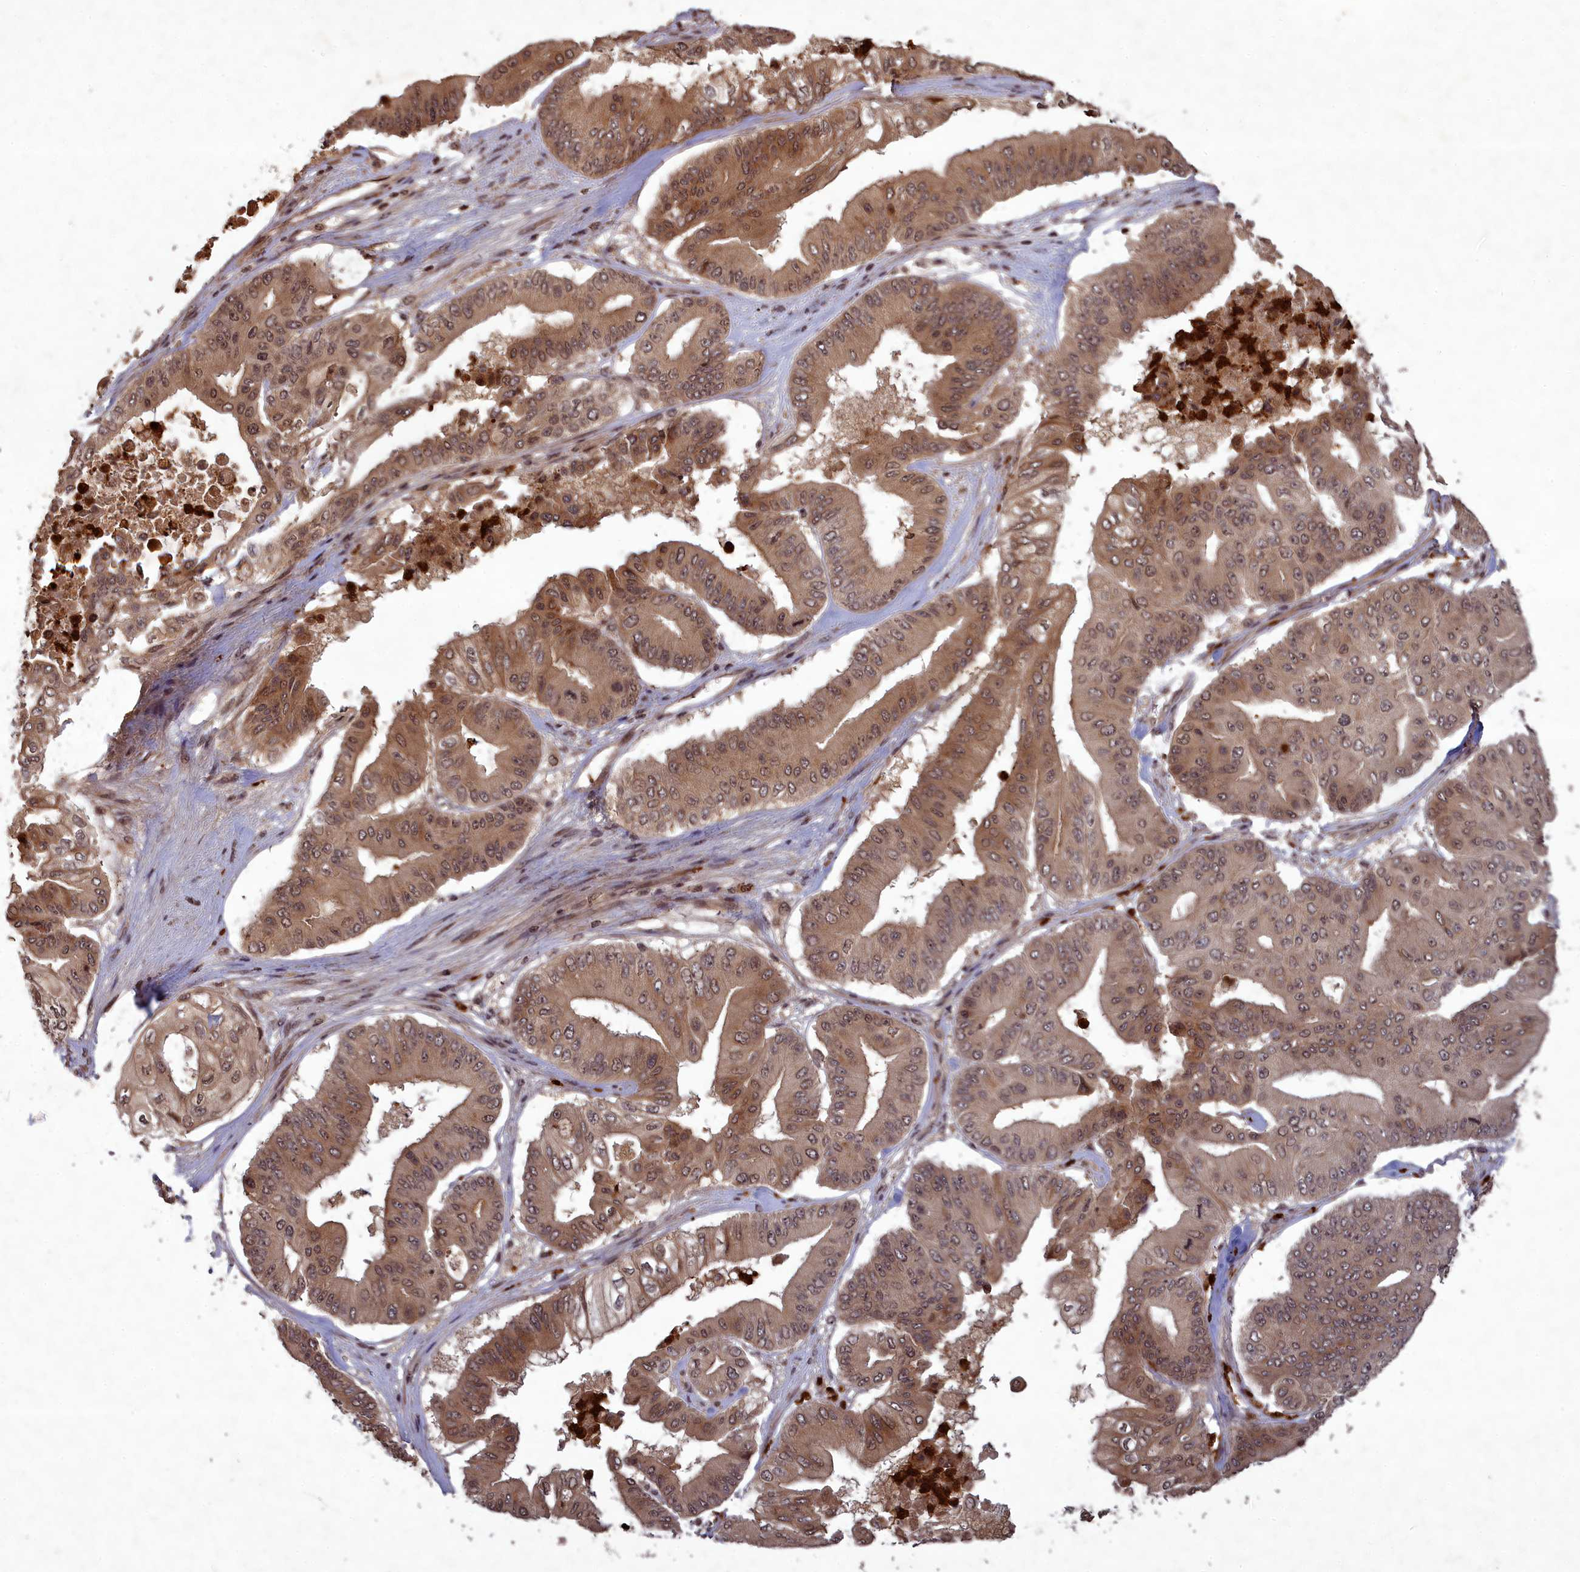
{"staining": {"intensity": "moderate", "quantity": ">75%", "location": "cytoplasmic/membranous,nuclear"}, "tissue": "pancreatic cancer", "cell_type": "Tumor cells", "image_type": "cancer", "snomed": [{"axis": "morphology", "description": "Adenocarcinoma, NOS"}, {"axis": "topography", "description": "Pancreas"}], "caption": "This is an image of immunohistochemistry staining of pancreatic cancer (adenocarcinoma), which shows moderate positivity in the cytoplasmic/membranous and nuclear of tumor cells.", "gene": "SRMS", "patient": {"sex": "female", "age": 77}}